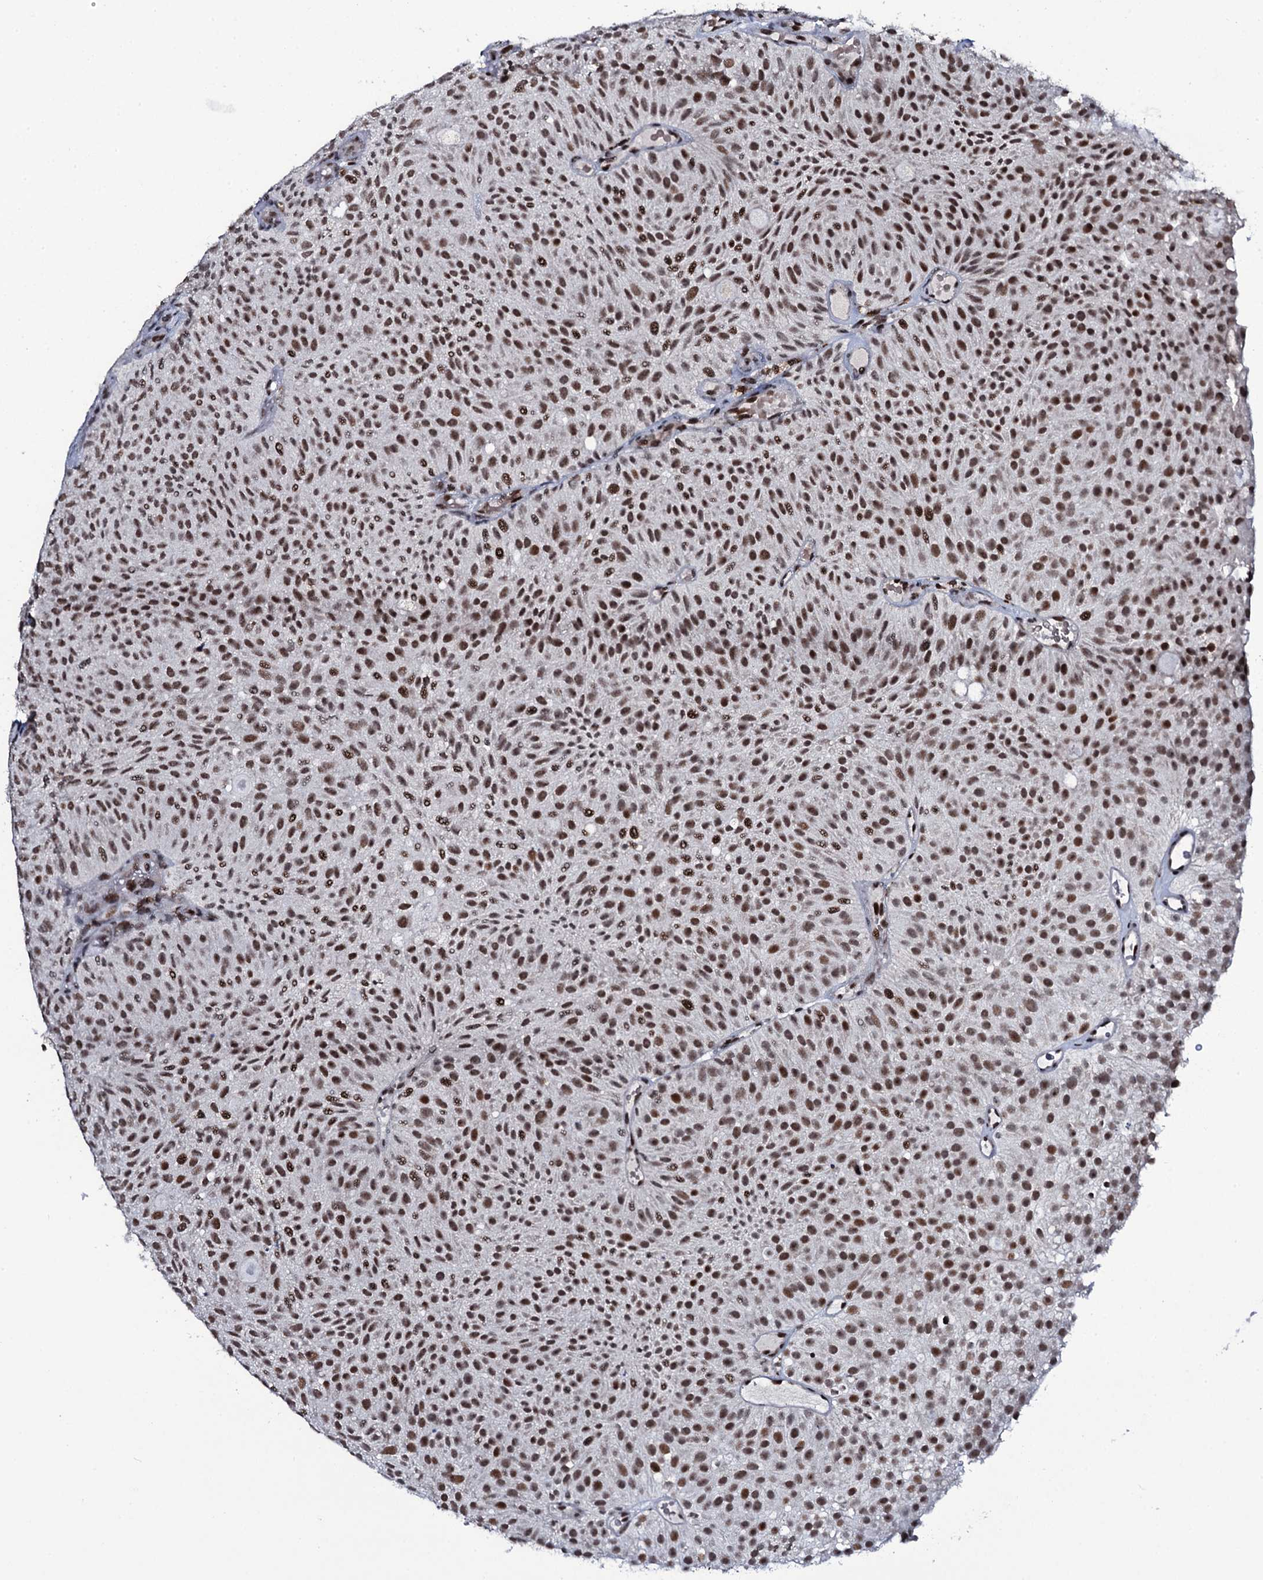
{"staining": {"intensity": "moderate", "quantity": ">75%", "location": "nuclear"}, "tissue": "urothelial cancer", "cell_type": "Tumor cells", "image_type": "cancer", "snomed": [{"axis": "morphology", "description": "Urothelial carcinoma, Low grade"}, {"axis": "topography", "description": "Urinary bladder"}], "caption": "Protein staining reveals moderate nuclear positivity in approximately >75% of tumor cells in urothelial cancer.", "gene": "ZMIZ2", "patient": {"sex": "male", "age": 78}}